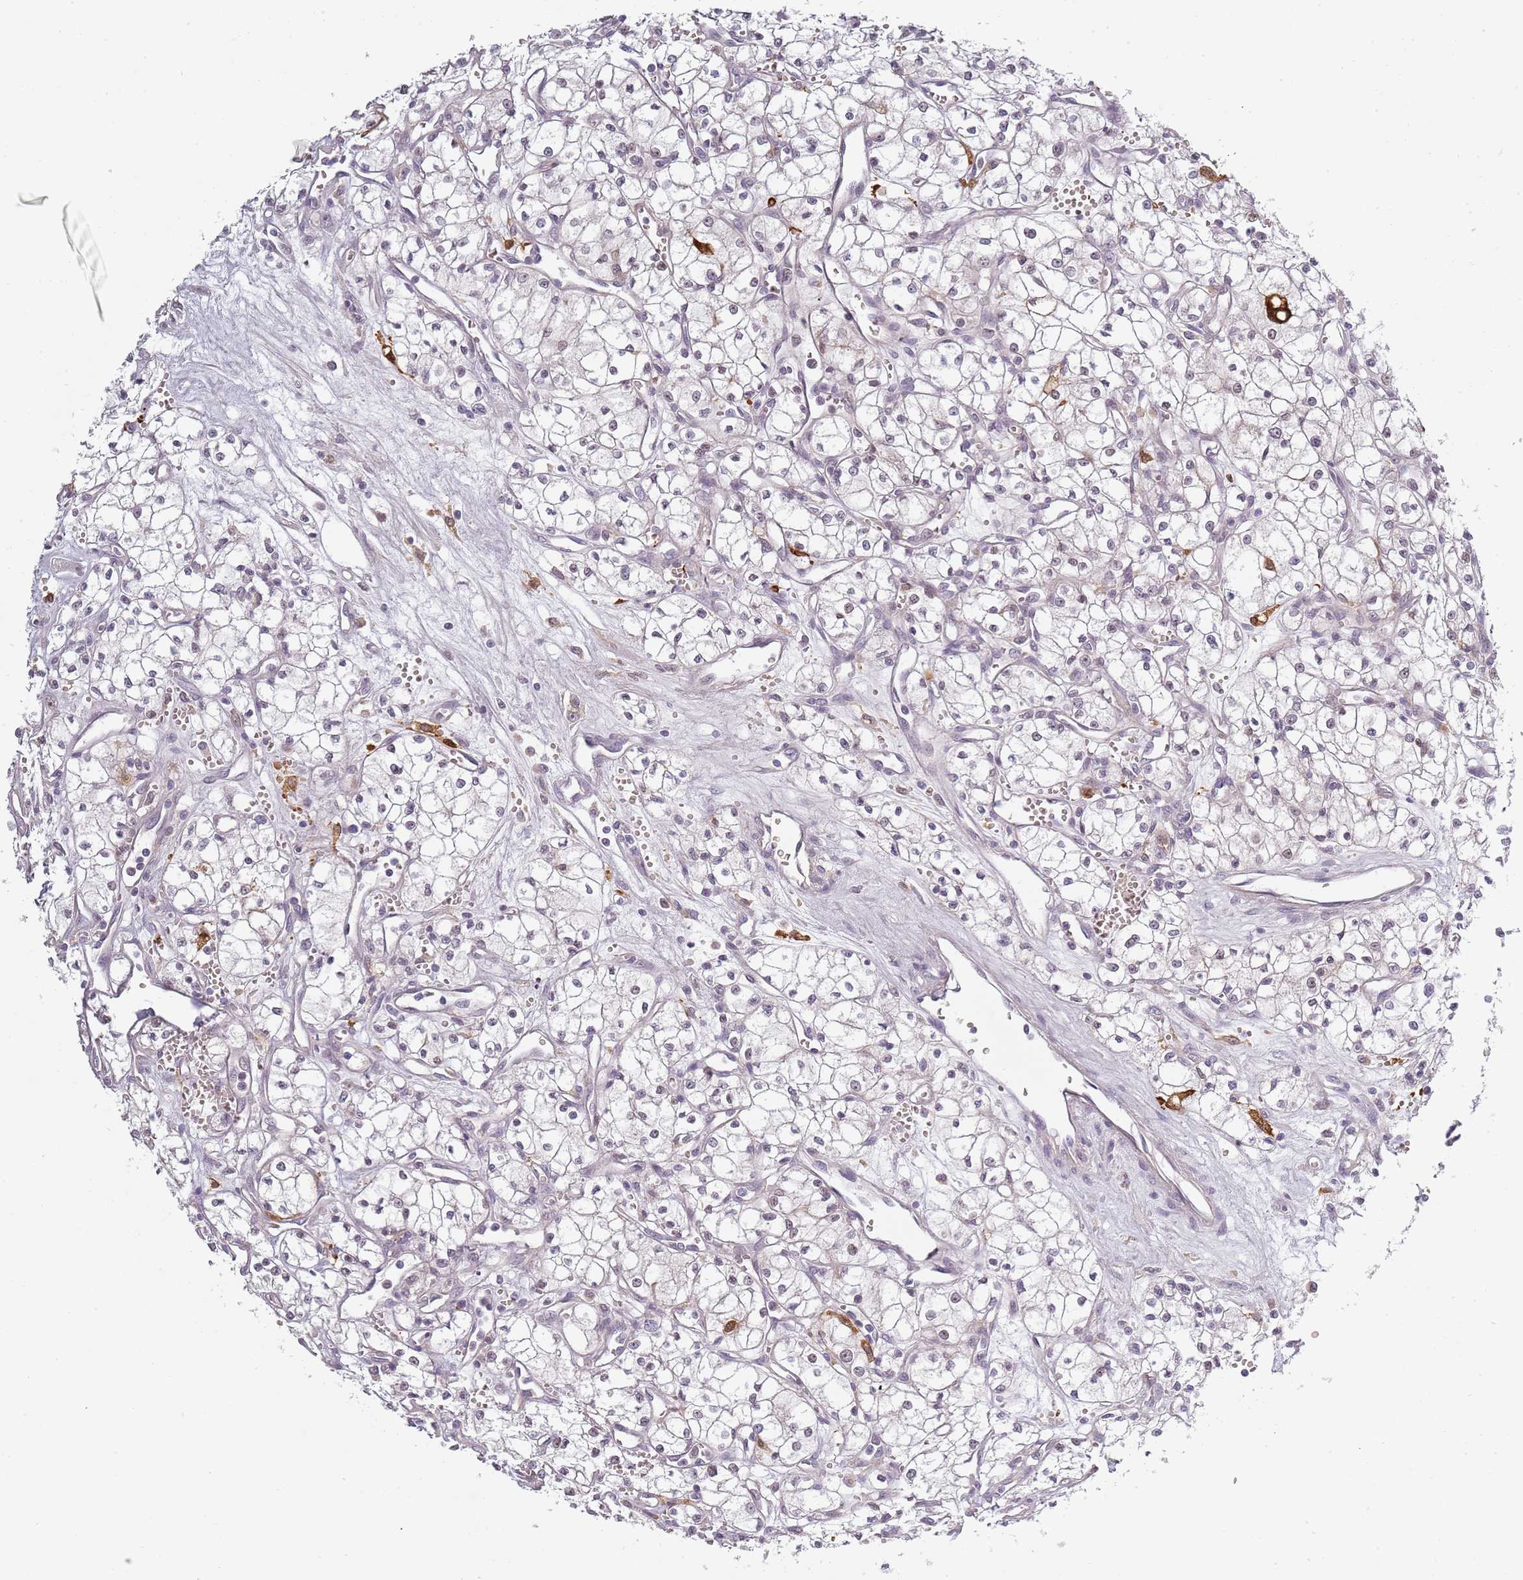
{"staining": {"intensity": "moderate", "quantity": "<25%", "location": "nuclear"}, "tissue": "renal cancer", "cell_type": "Tumor cells", "image_type": "cancer", "snomed": [{"axis": "morphology", "description": "Adenocarcinoma, NOS"}, {"axis": "topography", "description": "Kidney"}], "caption": "Protein positivity by immunohistochemistry (IHC) exhibits moderate nuclear expression in approximately <25% of tumor cells in renal cancer (adenocarcinoma).", "gene": "CC2D2B", "patient": {"sex": "male", "age": 59}}